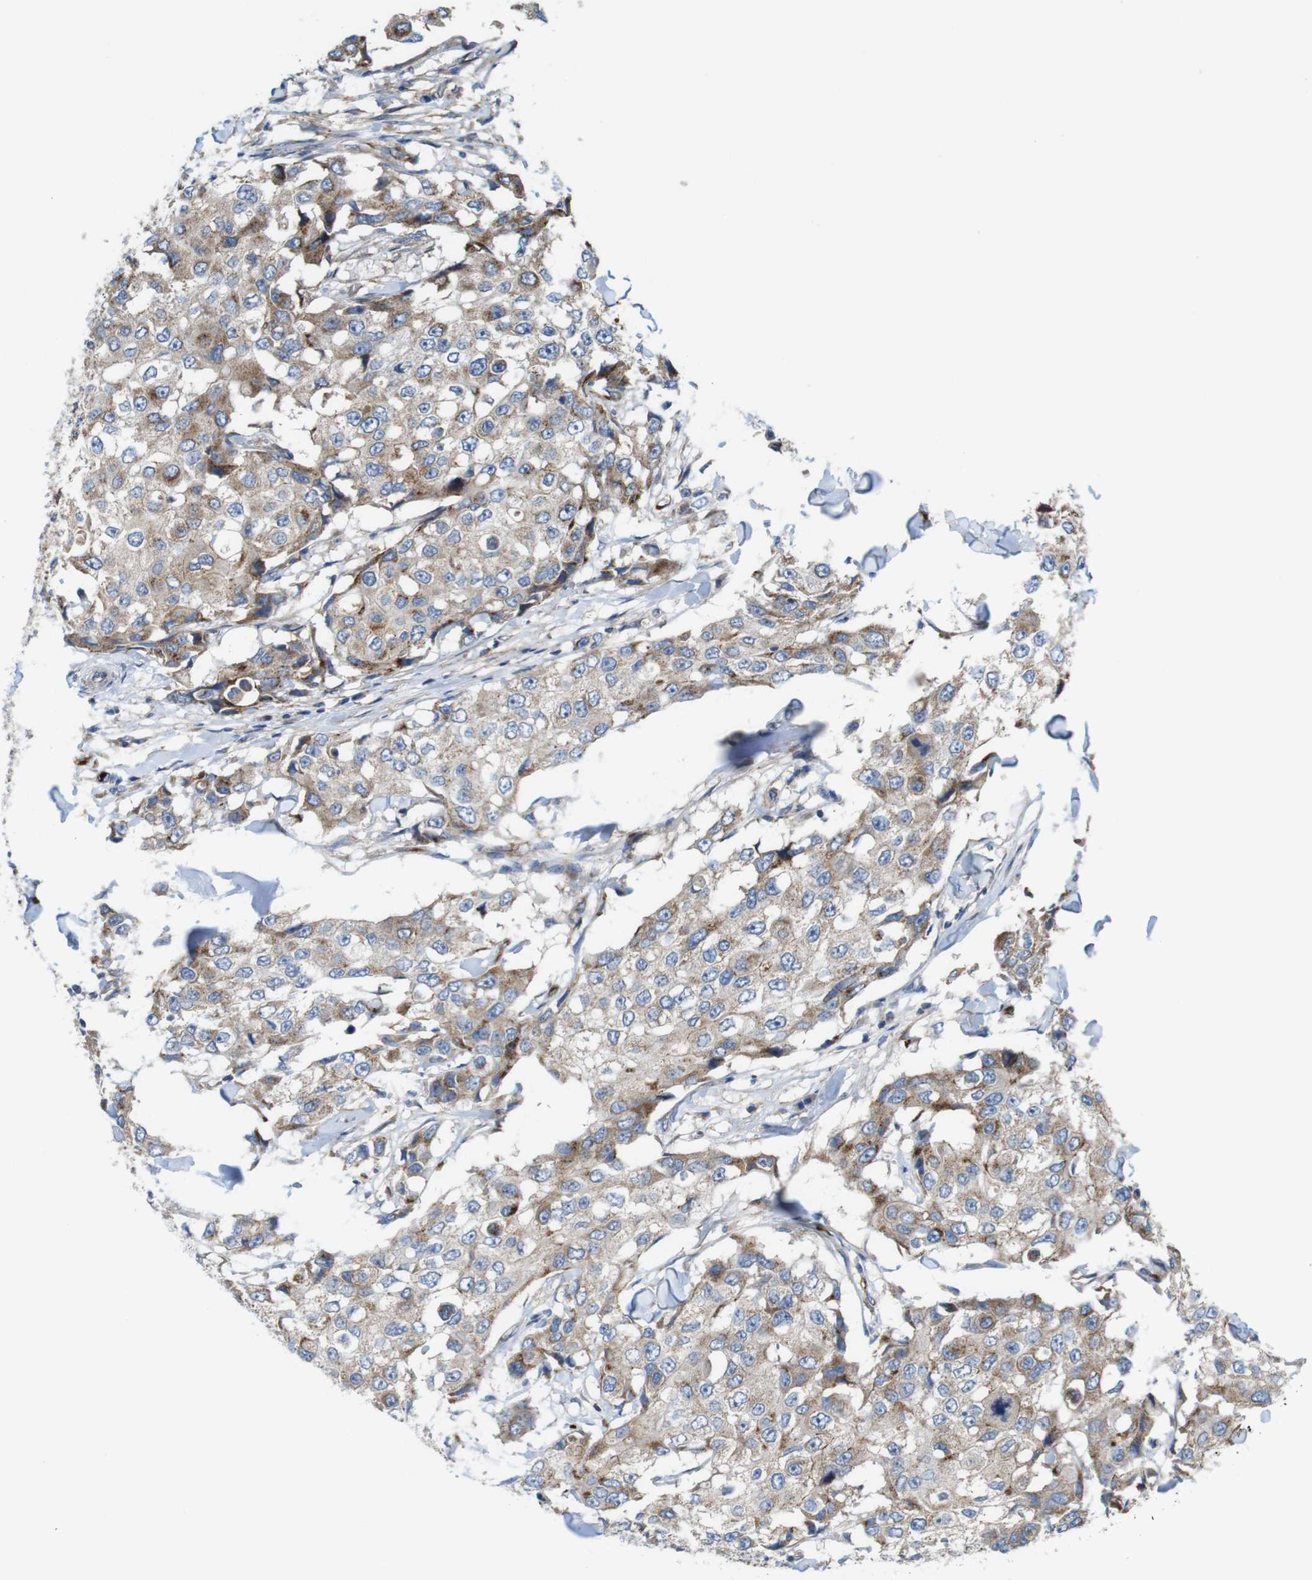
{"staining": {"intensity": "moderate", "quantity": ">75%", "location": "cytoplasmic/membranous"}, "tissue": "breast cancer", "cell_type": "Tumor cells", "image_type": "cancer", "snomed": [{"axis": "morphology", "description": "Duct carcinoma"}, {"axis": "topography", "description": "Breast"}], "caption": "Breast infiltrating ductal carcinoma was stained to show a protein in brown. There is medium levels of moderate cytoplasmic/membranous staining in about >75% of tumor cells.", "gene": "EFCAB14", "patient": {"sex": "female", "age": 27}}